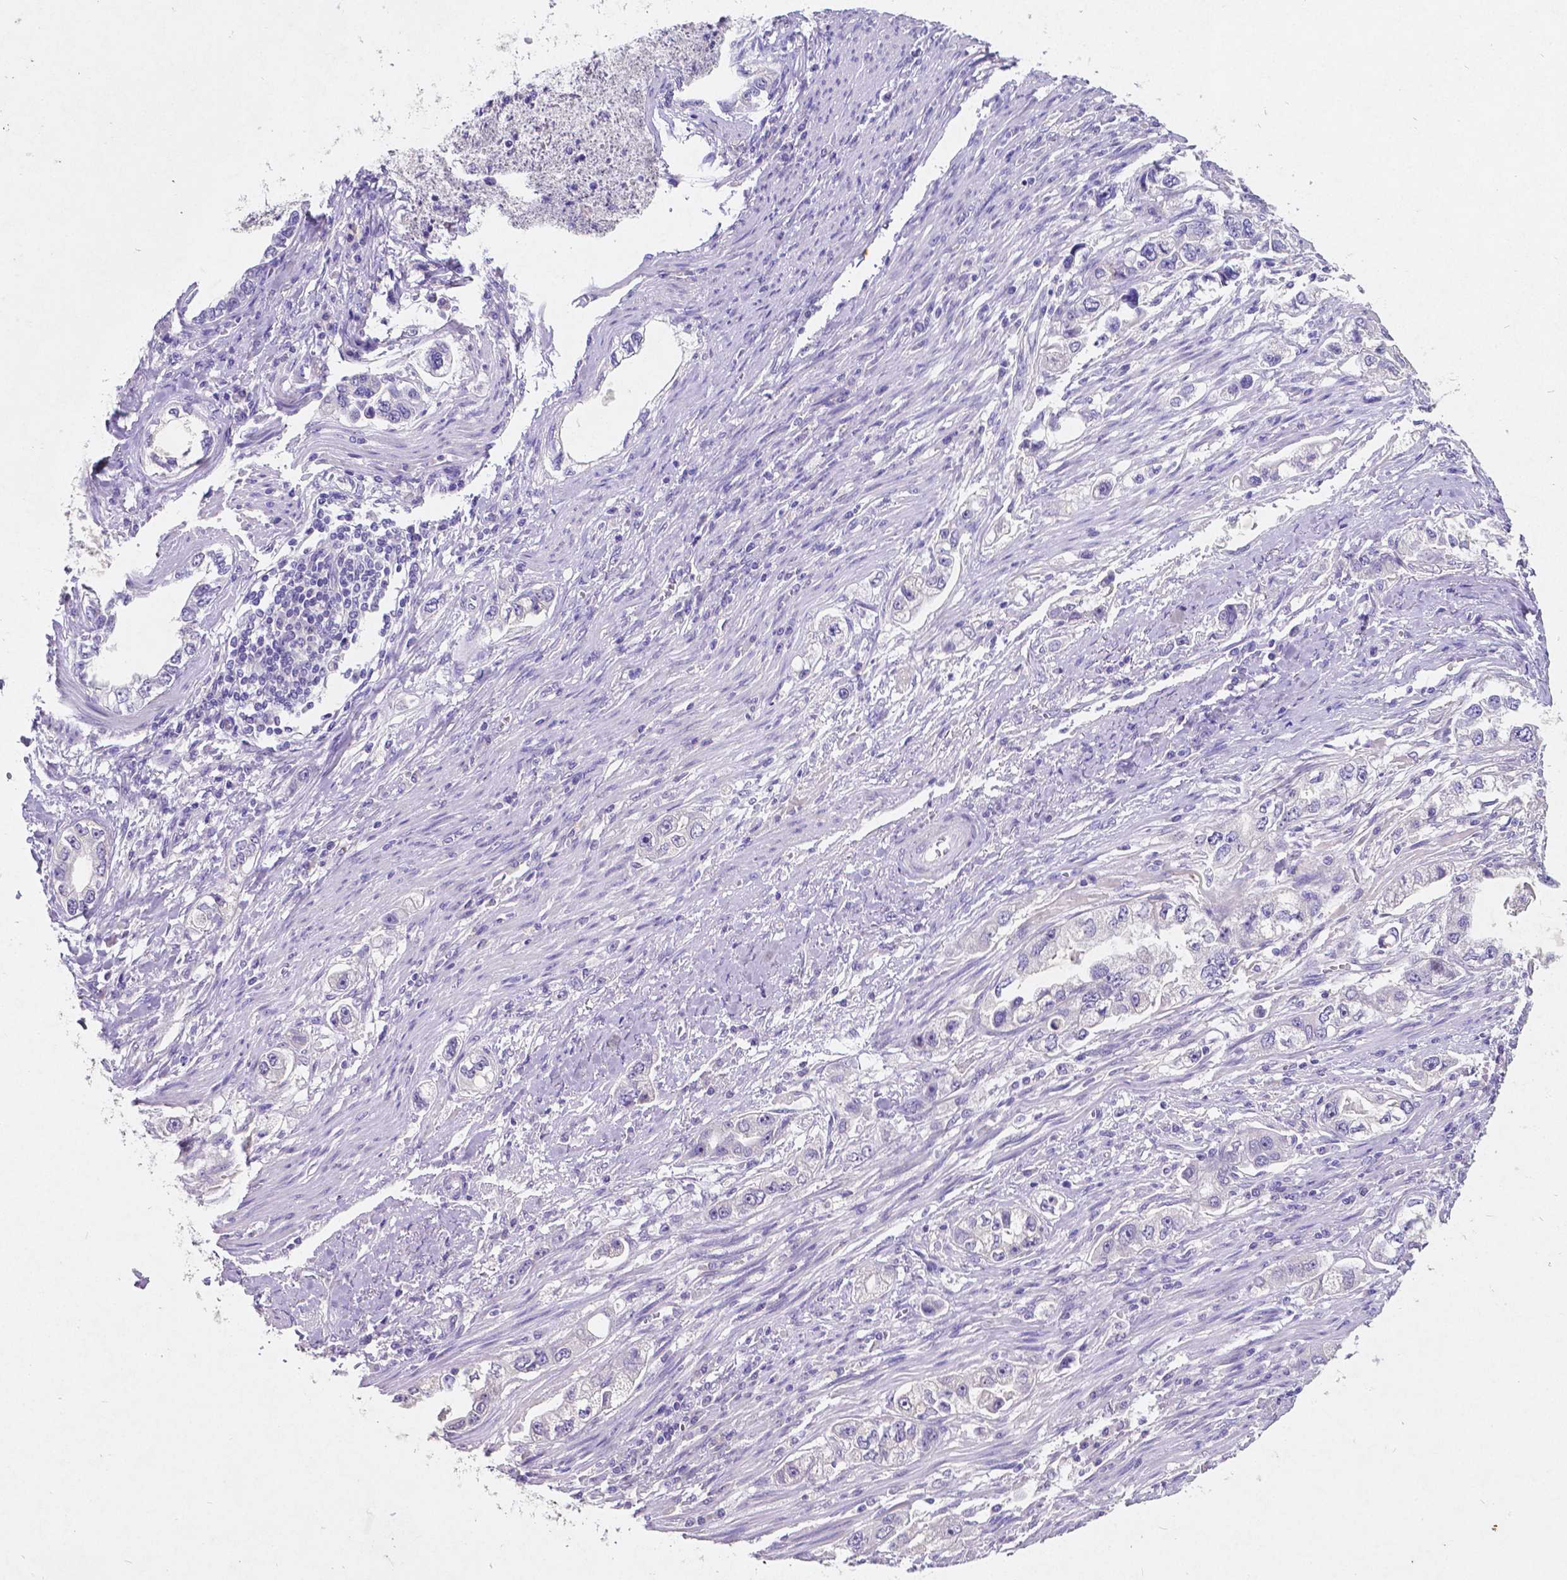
{"staining": {"intensity": "negative", "quantity": "none", "location": "none"}, "tissue": "stomach cancer", "cell_type": "Tumor cells", "image_type": "cancer", "snomed": [{"axis": "morphology", "description": "Adenocarcinoma, NOS"}, {"axis": "topography", "description": "Stomach, lower"}], "caption": "Immunohistochemical staining of human stomach adenocarcinoma shows no significant staining in tumor cells.", "gene": "SATB2", "patient": {"sex": "female", "age": 93}}